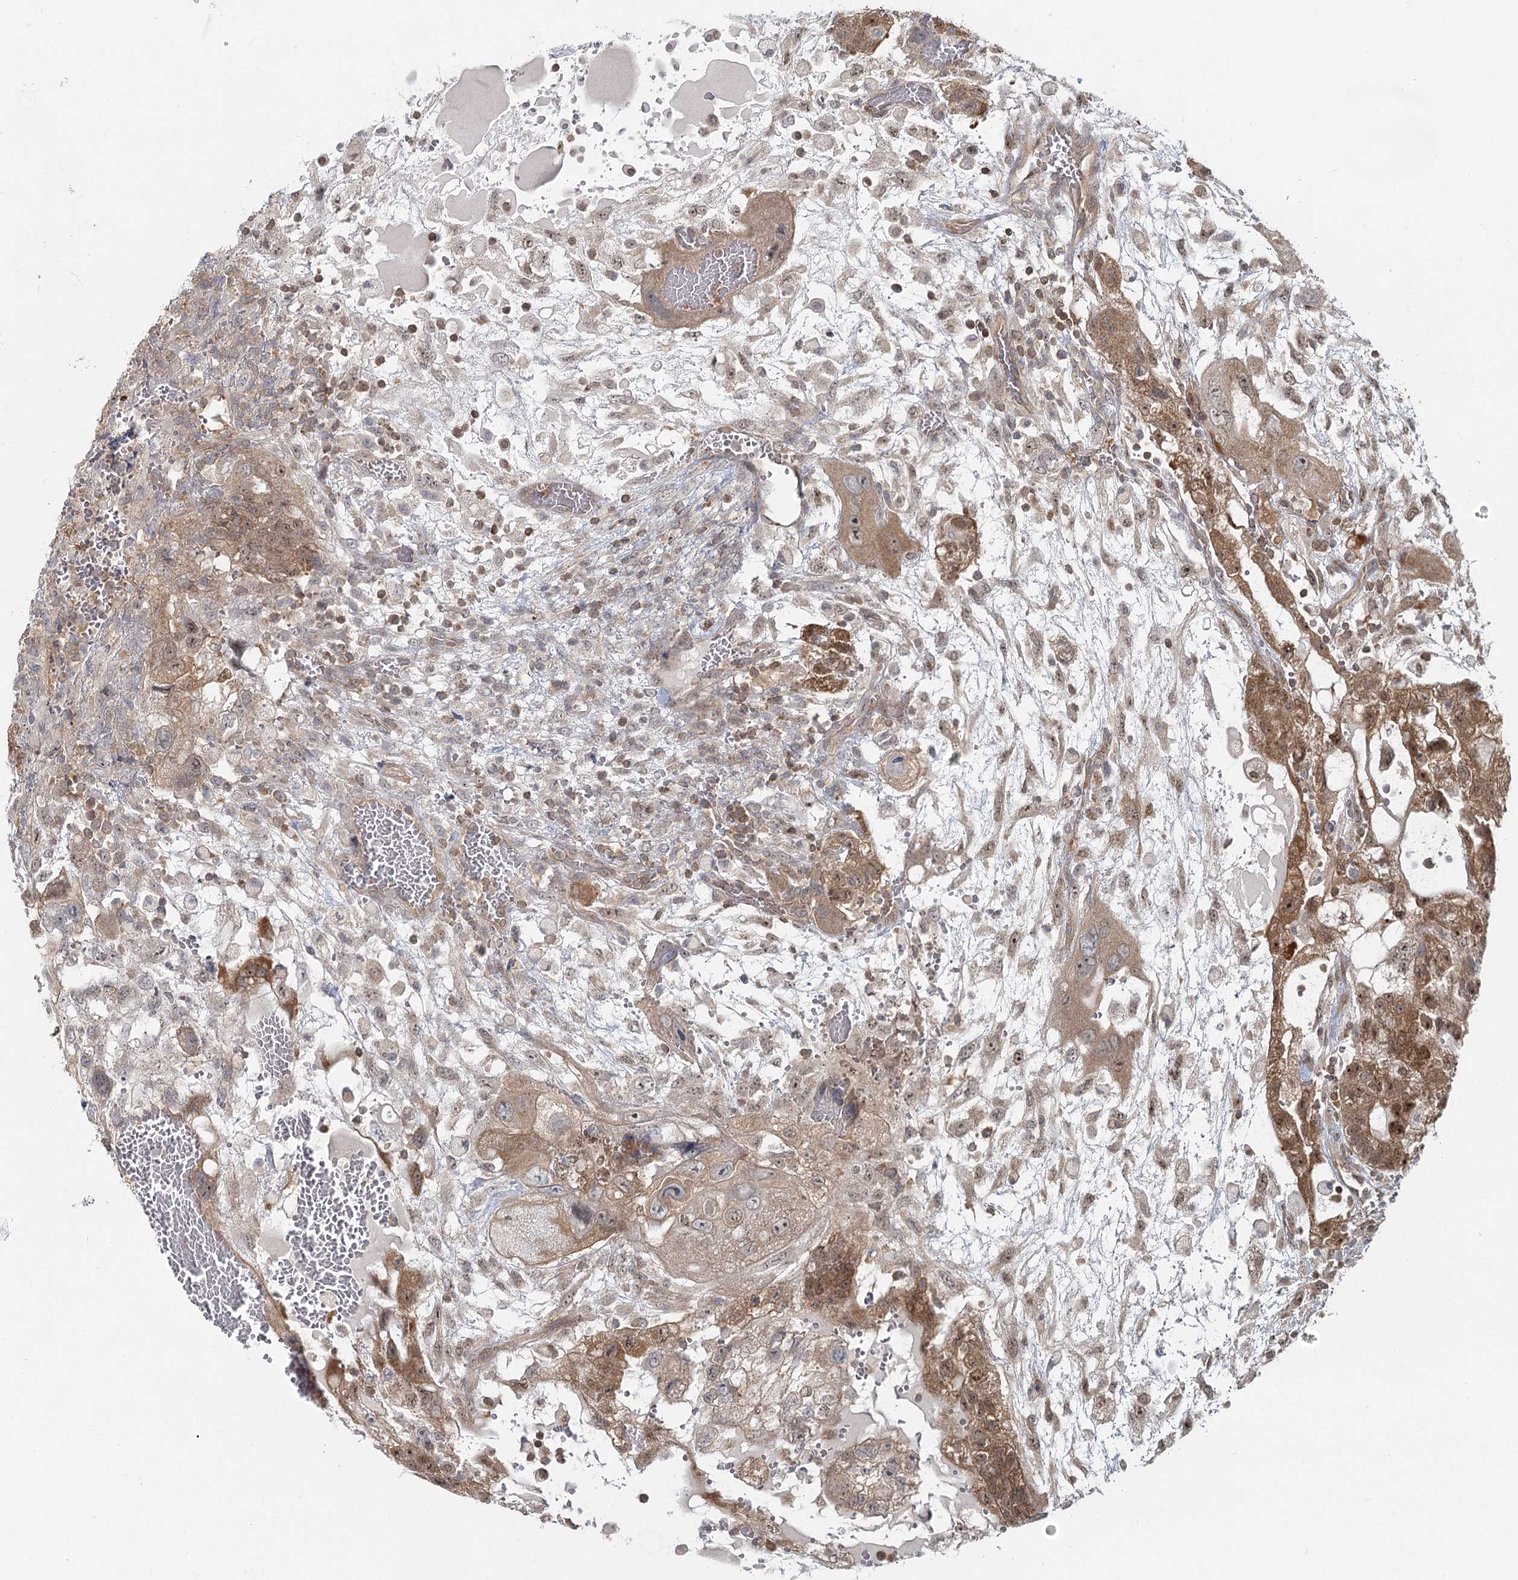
{"staining": {"intensity": "moderate", "quantity": ">75%", "location": "cytoplasmic/membranous,nuclear"}, "tissue": "testis cancer", "cell_type": "Tumor cells", "image_type": "cancer", "snomed": [{"axis": "morphology", "description": "Carcinoma, Embryonal, NOS"}, {"axis": "topography", "description": "Testis"}], "caption": "Protein staining demonstrates moderate cytoplasmic/membranous and nuclear staining in approximately >75% of tumor cells in embryonal carcinoma (testis). (Brightfield microscopy of DAB IHC at high magnification).", "gene": "FAM120B", "patient": {"sex": "male", "age": 36}}